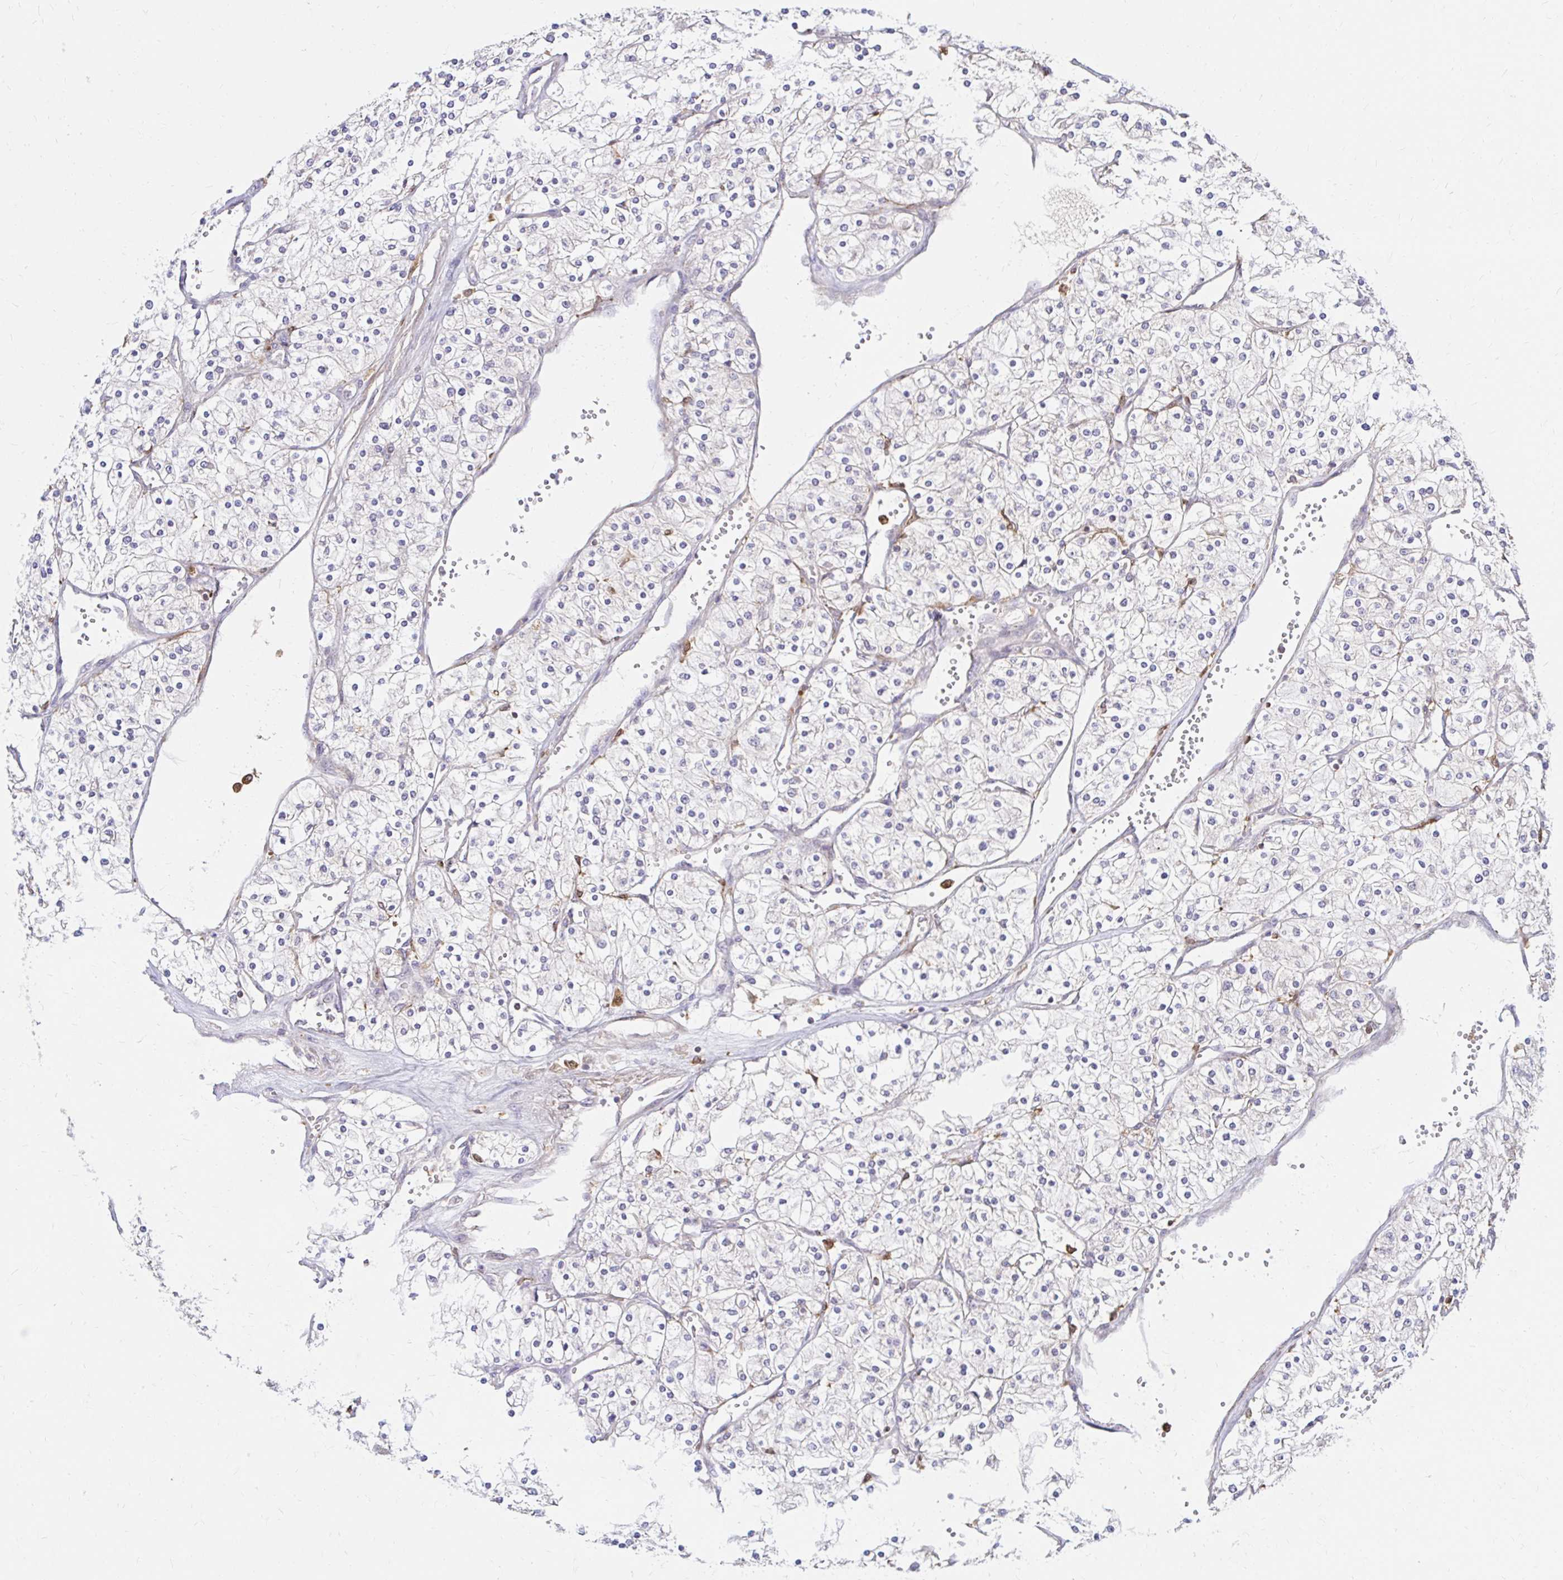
{"staining": {"intensity": "negative", "quantity": "none", "location": "none"}, "tissue": "renal cancer", "cell_type": "Tumor cells", "image_type": "cancer", "snomed": [{"axis": "morphology", "description": "Adenocarcinoma, NOS"}, {"axis": "topography", "description": "Kidney"}], "caption": "Adenocarcinoma (renal) stained for a protein using immunohistochemistry exhibits no expression tumor cells.", "gene": "PYCARD", "patient": {"sex": "male", "age": 80}}